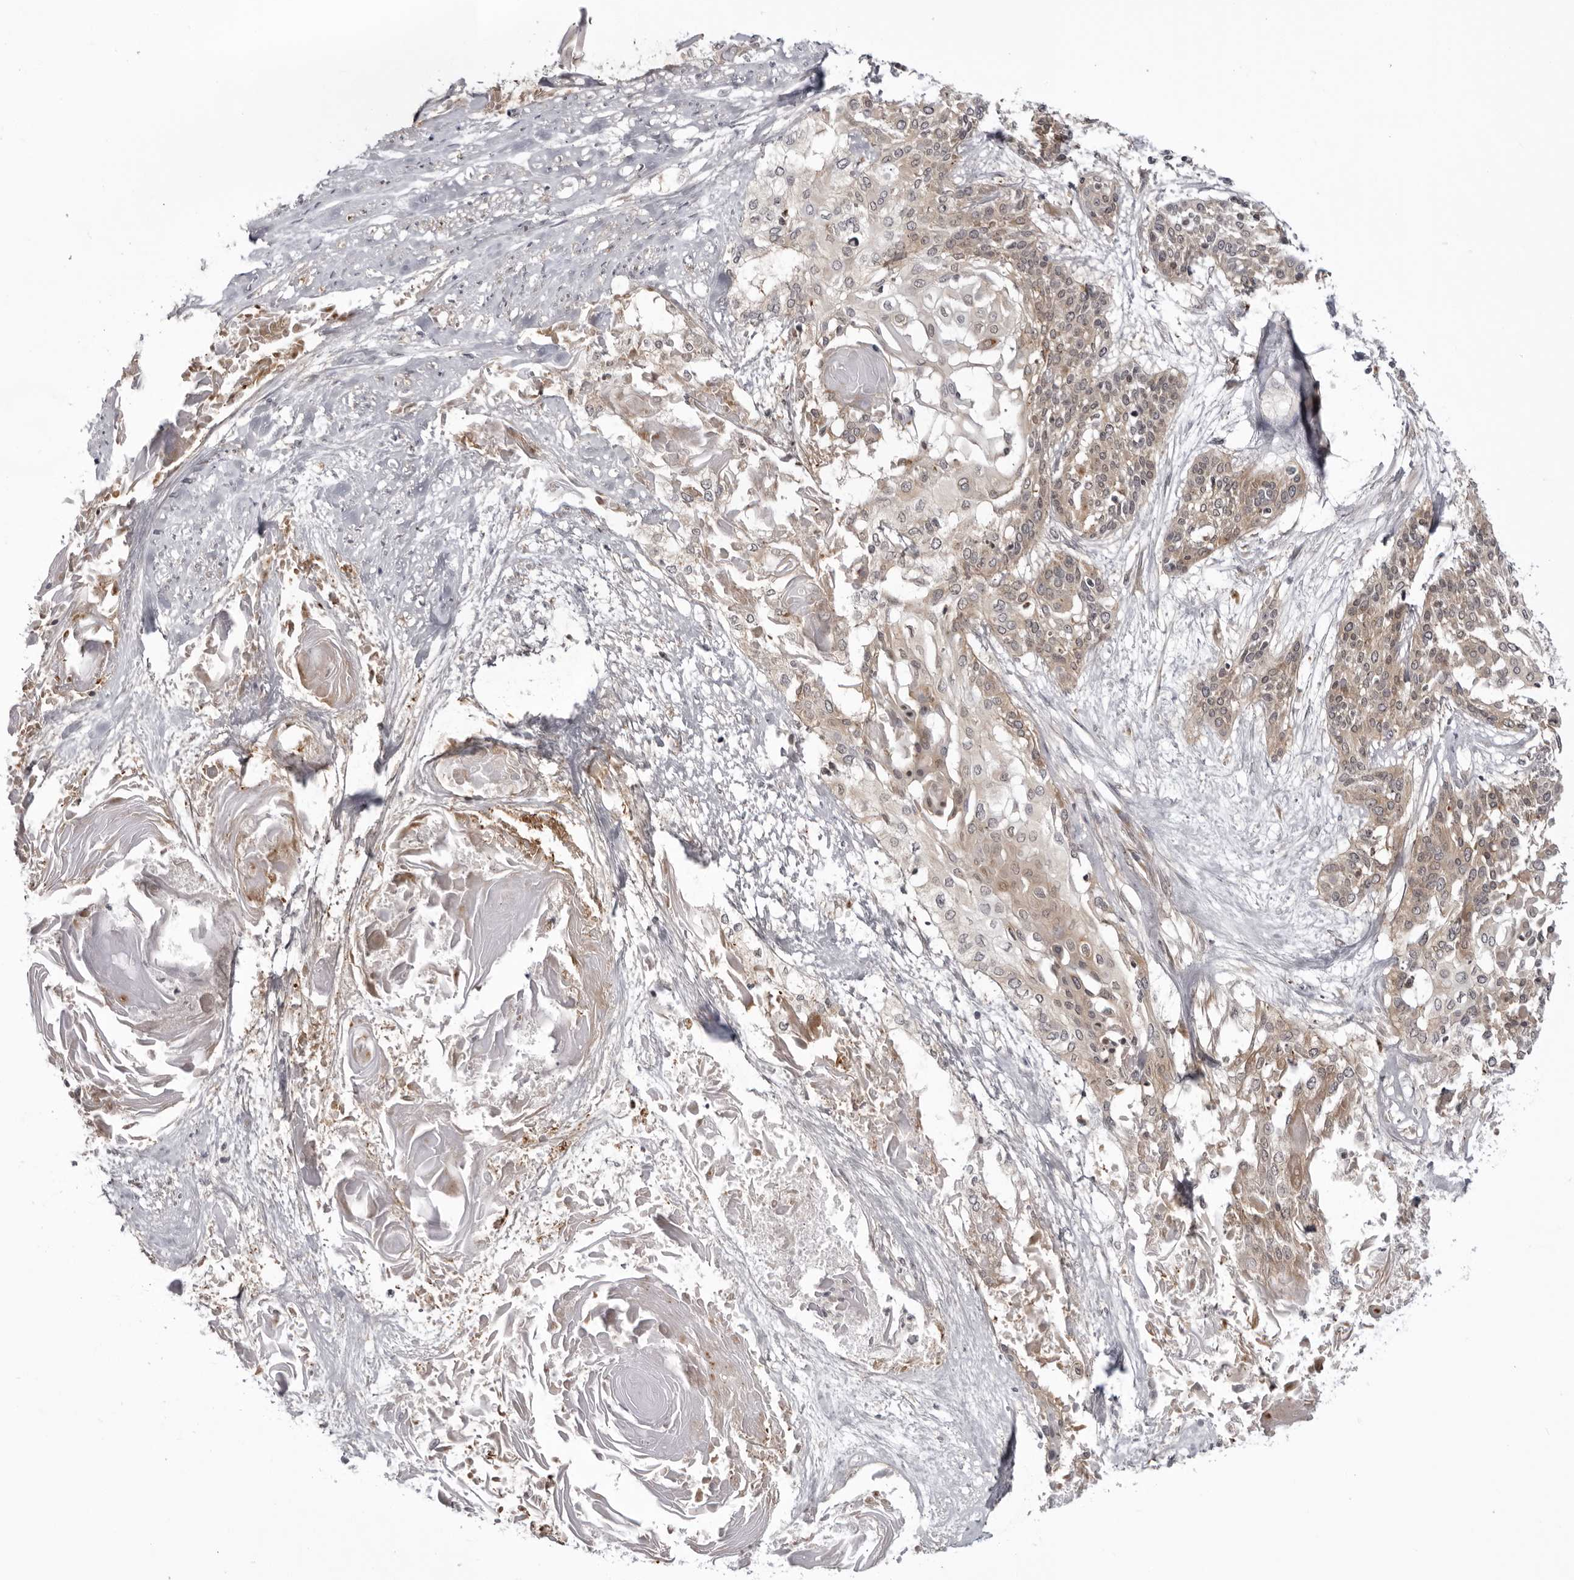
{"staining": {"intensity": "weak", "quantity": "25%-75%", "location": "cytoplasmic/membranous"}, "tissue": "cervical cancer", "cell_type": "Tumor cells", "image_type": "cancer", "snomed": [{"axis": "morphology", "description": "Squamous cell carcinoma, NOS"}, {"axis": "topography", "description": "Cervix"}], "caption": "A histopathology image of cervical cancer stained for a protein demonstrates weak cytoplasmic/membranous brown staining in tumor cells.", "gene": "USP43", "patient": {"sex": "female", "age": 57}}